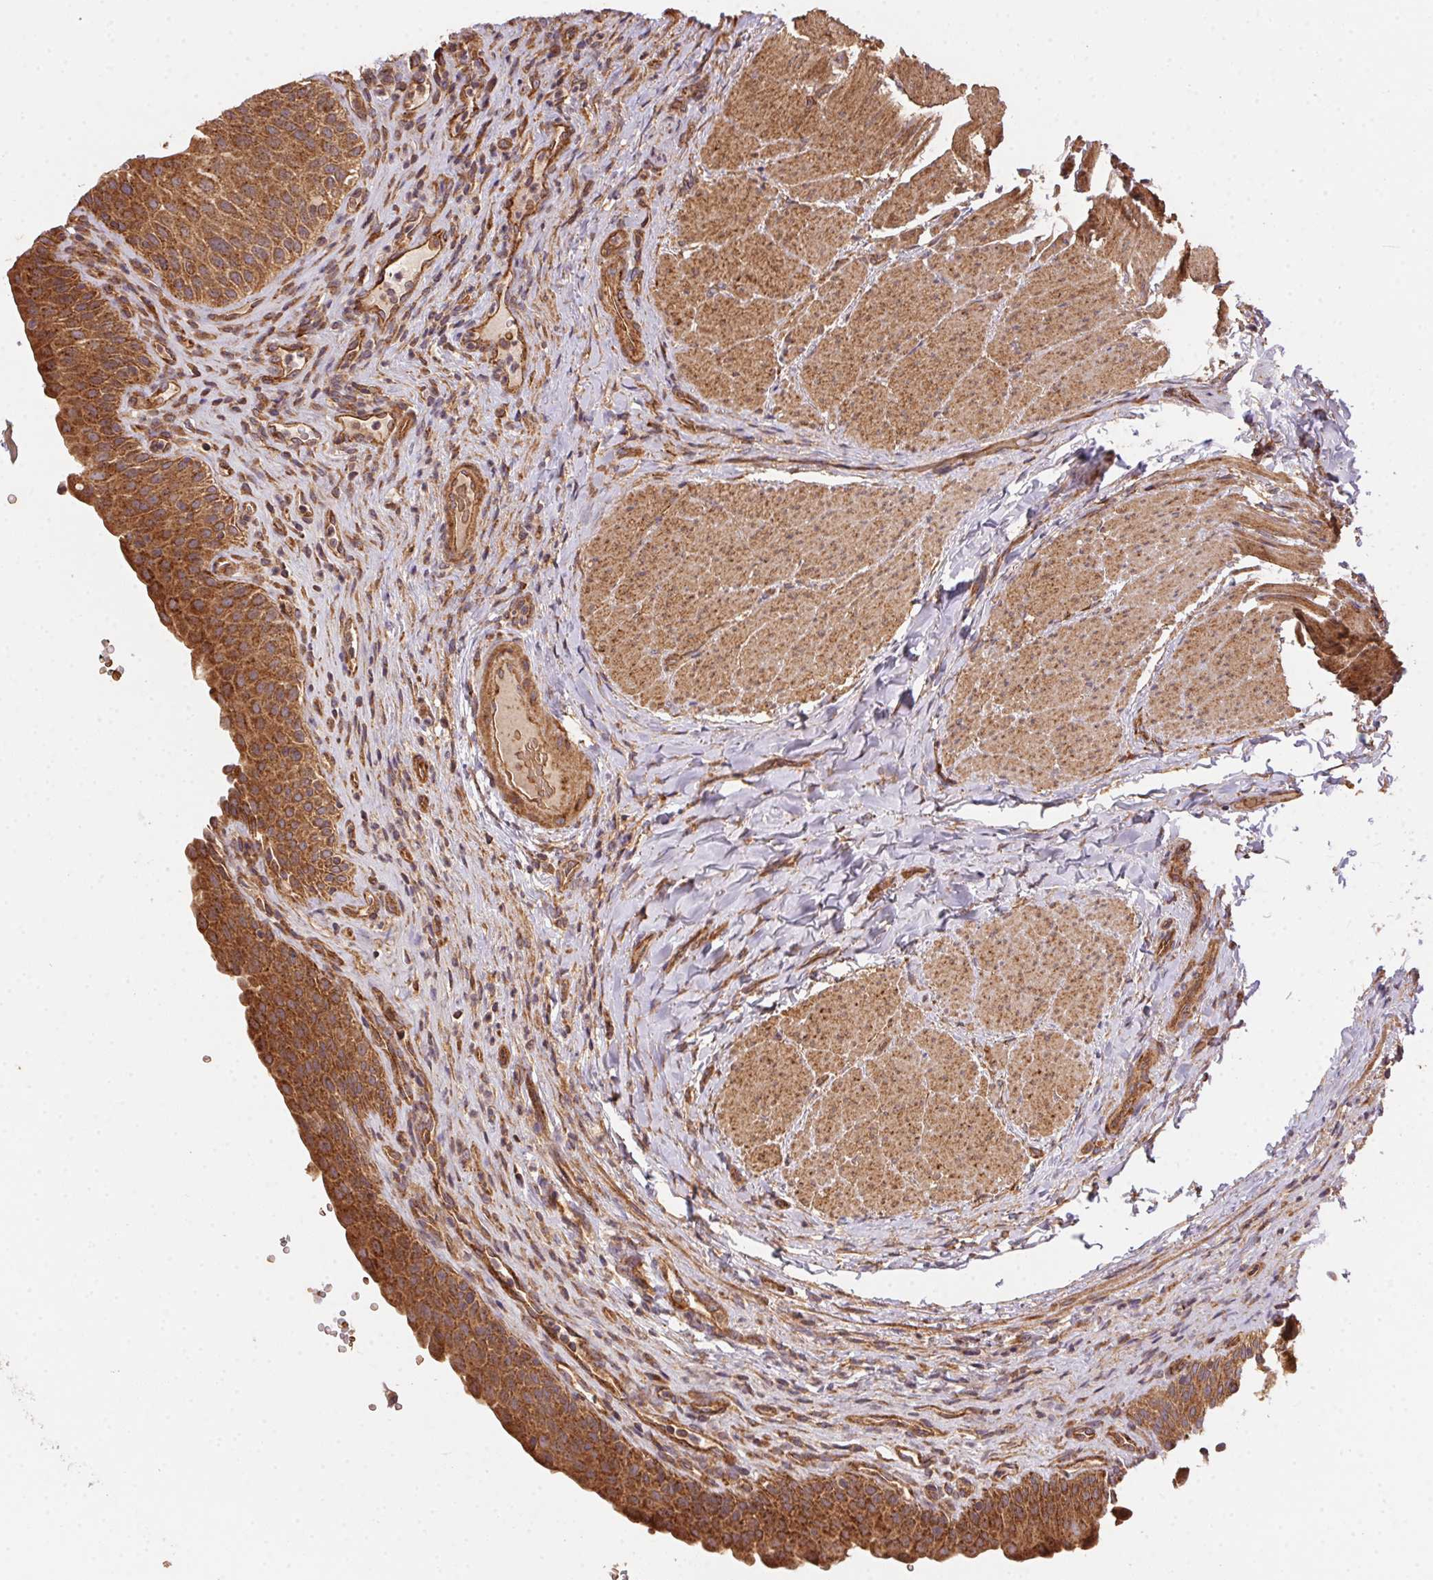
{"staining": {"intensity": "strong", "quantity": ">75%", "location": "cytoplasmic/membranous"}, "tissue": "urinary bladder", "cell_type": "Urothelial cells", "image_type": "normal", "snomed": [{"axis": "morphology", "description": "Normal tissue, NOS"}, {"axis": "topography", "description": "Urinary bladder"}, {"axis": "topography", "description": "Peripheral nerve tissue"}], "caption": "The photomicrograph demonstrates immunohistochemical staining of benign urinary bladder. There is strong cytoplasmic/membranous positivity is identified in about >75% of urothelial cells.", "gene": "USE1", "patient": {"sex": "male", "age": 66}}